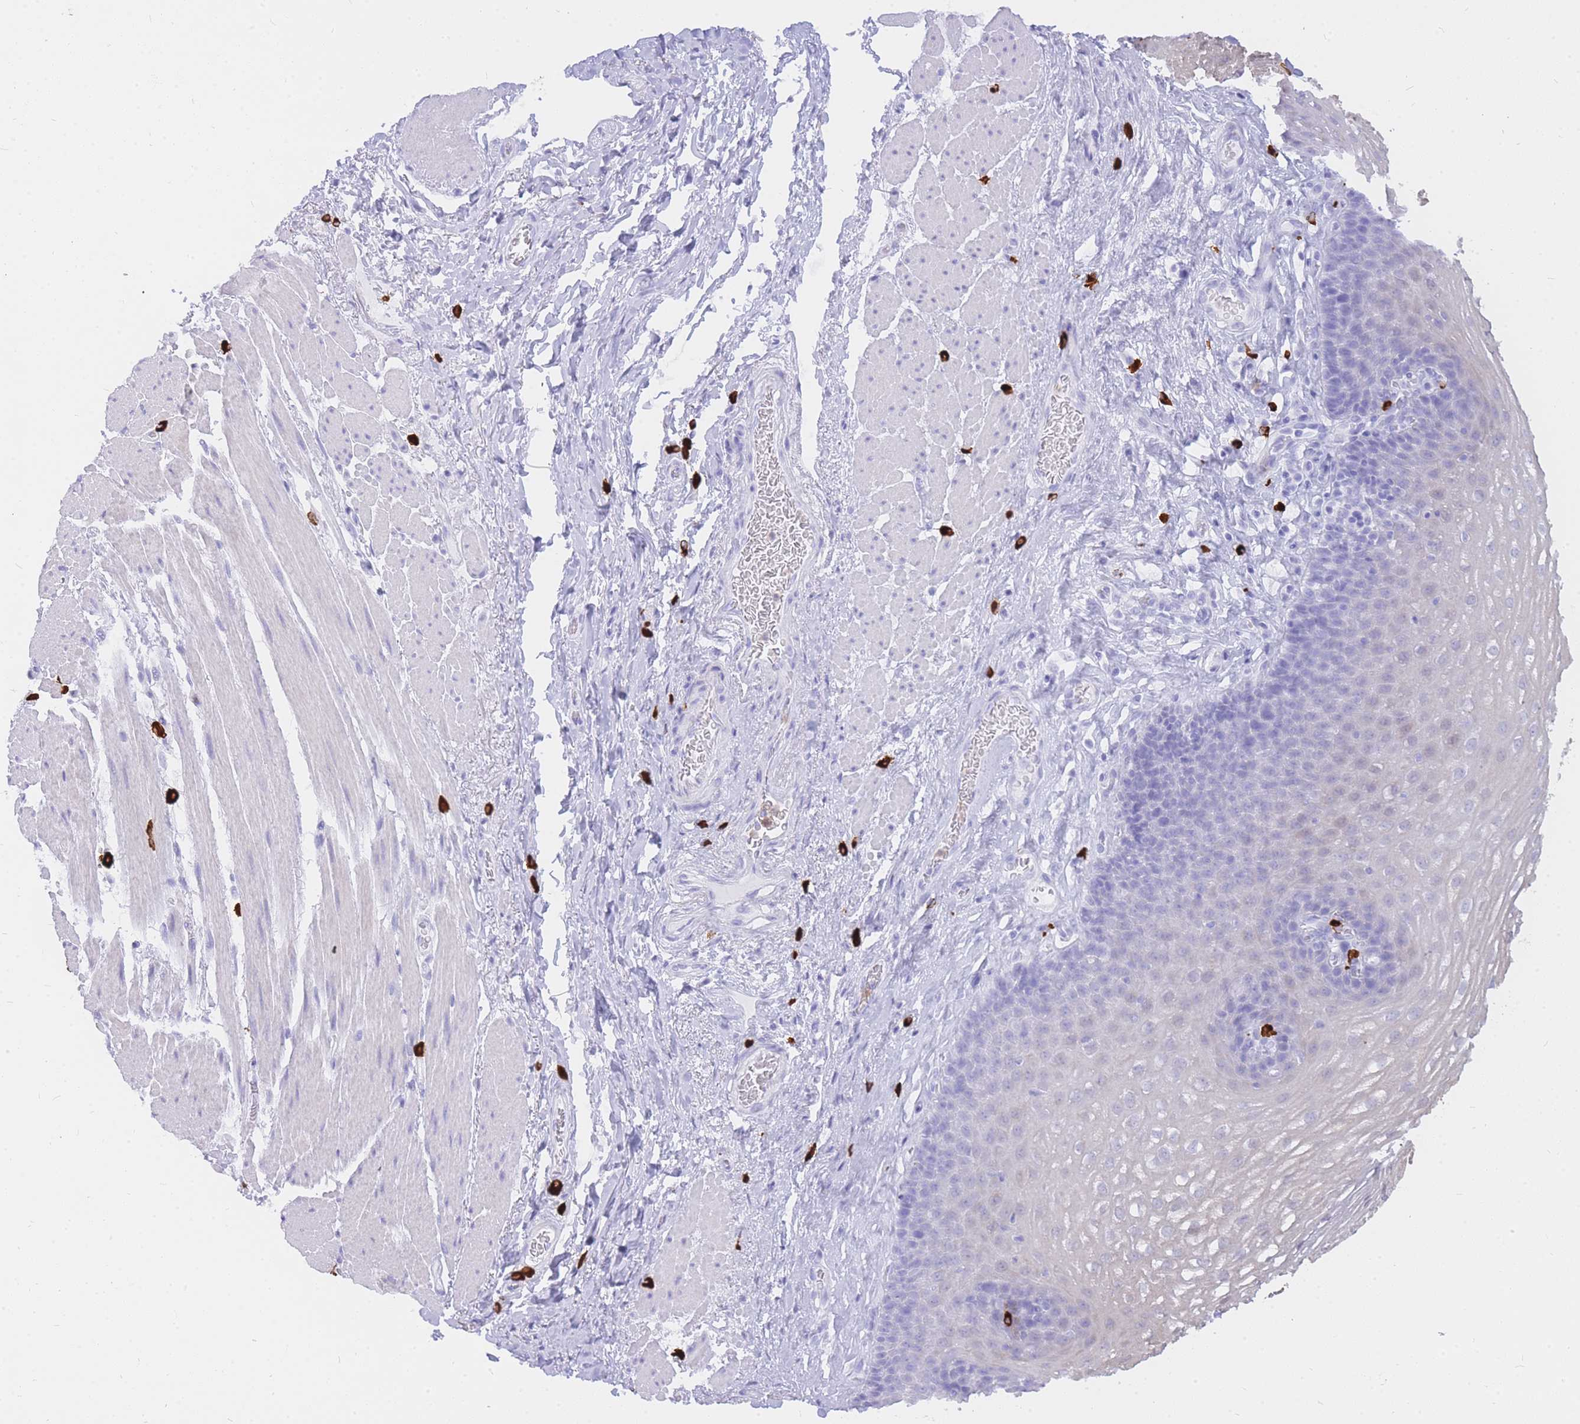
{"staining": {"intensity": "negative", "quantity": "none", "location": "none"}, "tissue": "esophagus", "cell_type": "Squamous epithelial cells", "image_type": "normal", "snomed": [{"axis": "morphology", "description": "Normal tissue, NOS"}, {"axis": "topography", "description": "Esophagus"}], "caption": "This micrograph is of unremarkable esophagus stained with IHC to label a protein in brown with the nuclei are counter-stained blue. There is no staining in squamous epithelial cells.", "gene": "HERC1", "patient": {"sex": "female", "age": 66}}